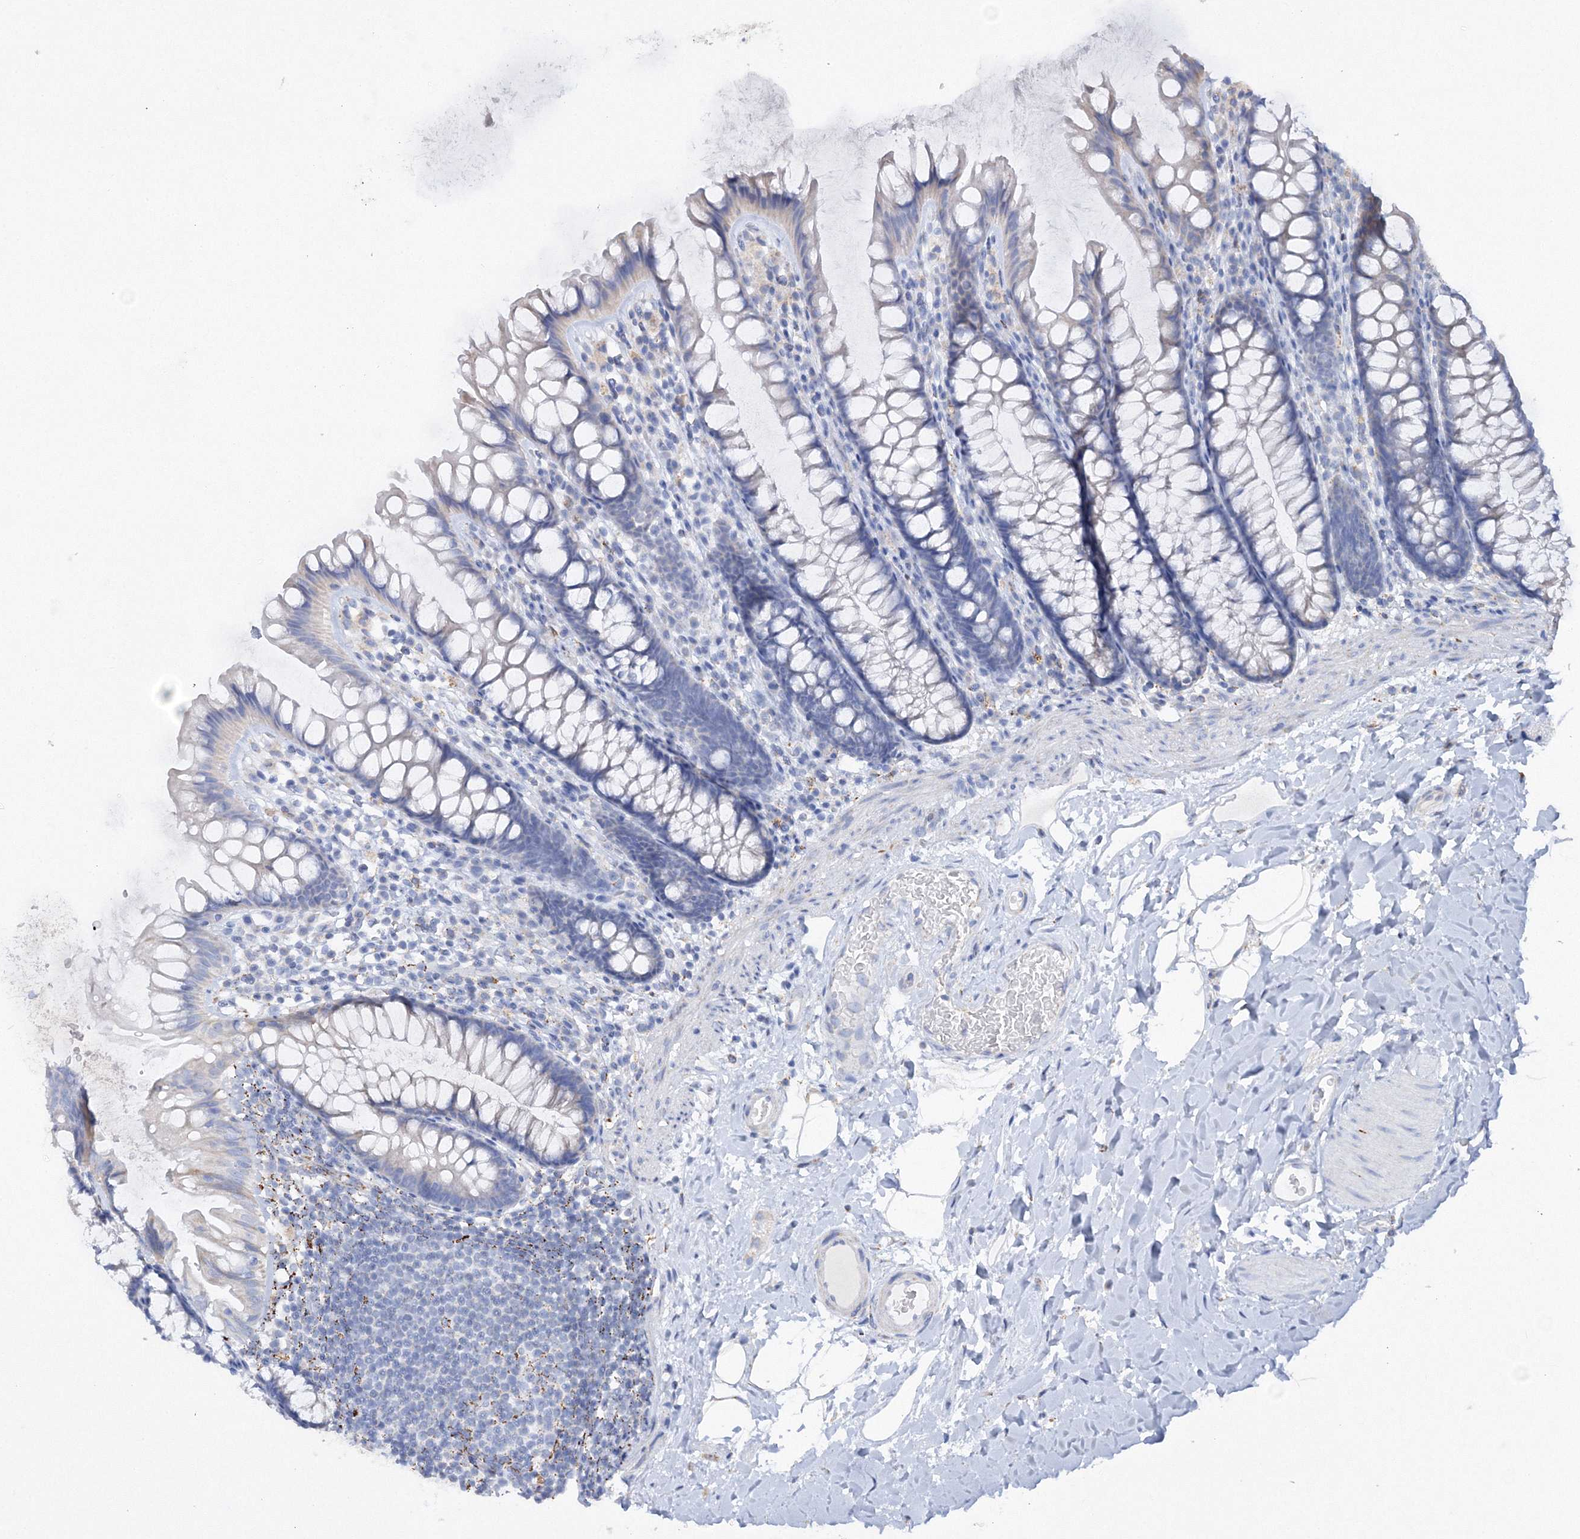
{"staining": {"intensity": "negative", "quantity": "none", "location": "none"}, "tissue": "colon", "cell_type": "Endothelial cells", "image_type": "normal", "snomed": [{"axis": "morphology", "description": "Normal tissue, NOS"}, {"axis": "topography", "description": "Colon"}], "caption": "IHC image of normal colon: human colon stained with DAB (3,3'-diaminobenzidine) shows no significant protein expression in endothelial cells. Nuclei are stained in blue.", "gene": "MERTK", "patient": {"sex": "female", "age": 62}}